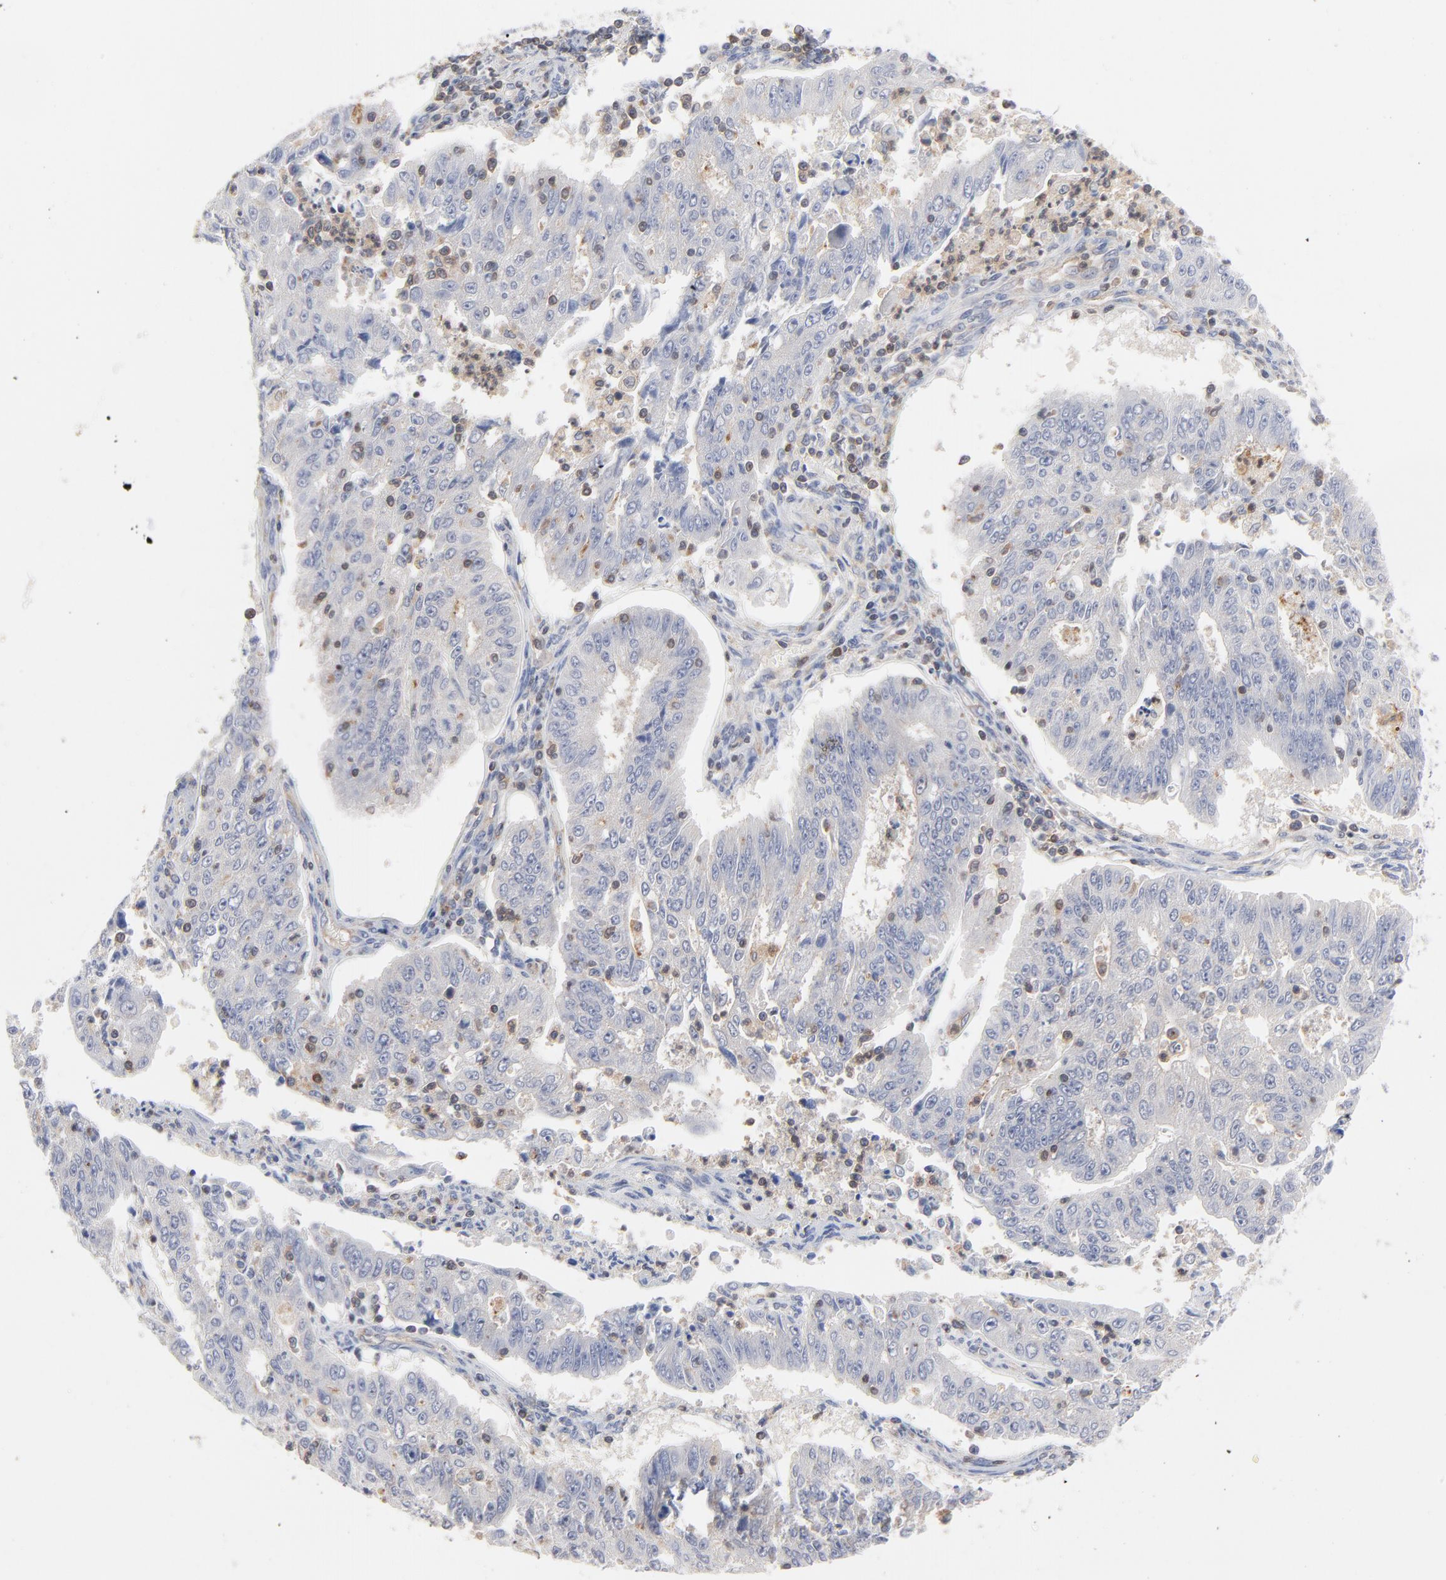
{"staining": {"intensity": "weak", "quantity": "<25%", "location": "cytoplasmic/membranous"}, "tissue": "endometrial cancer", "cell_type": "Tumor cells", "image_type": "cancer", "snomed": [{"axis": "morphology", "description": "Adenocarcinoma, NOS"}, {"axis": "topography", "description": "Endometrium"}], "caption": "This is a image of immunohistochemistry (IHC) staining of adenocarcinoma (endometrial), which shows no staining in tumor cells.", "gene": "CAB39L", "patient": {"sex": "female", "age": 42}}